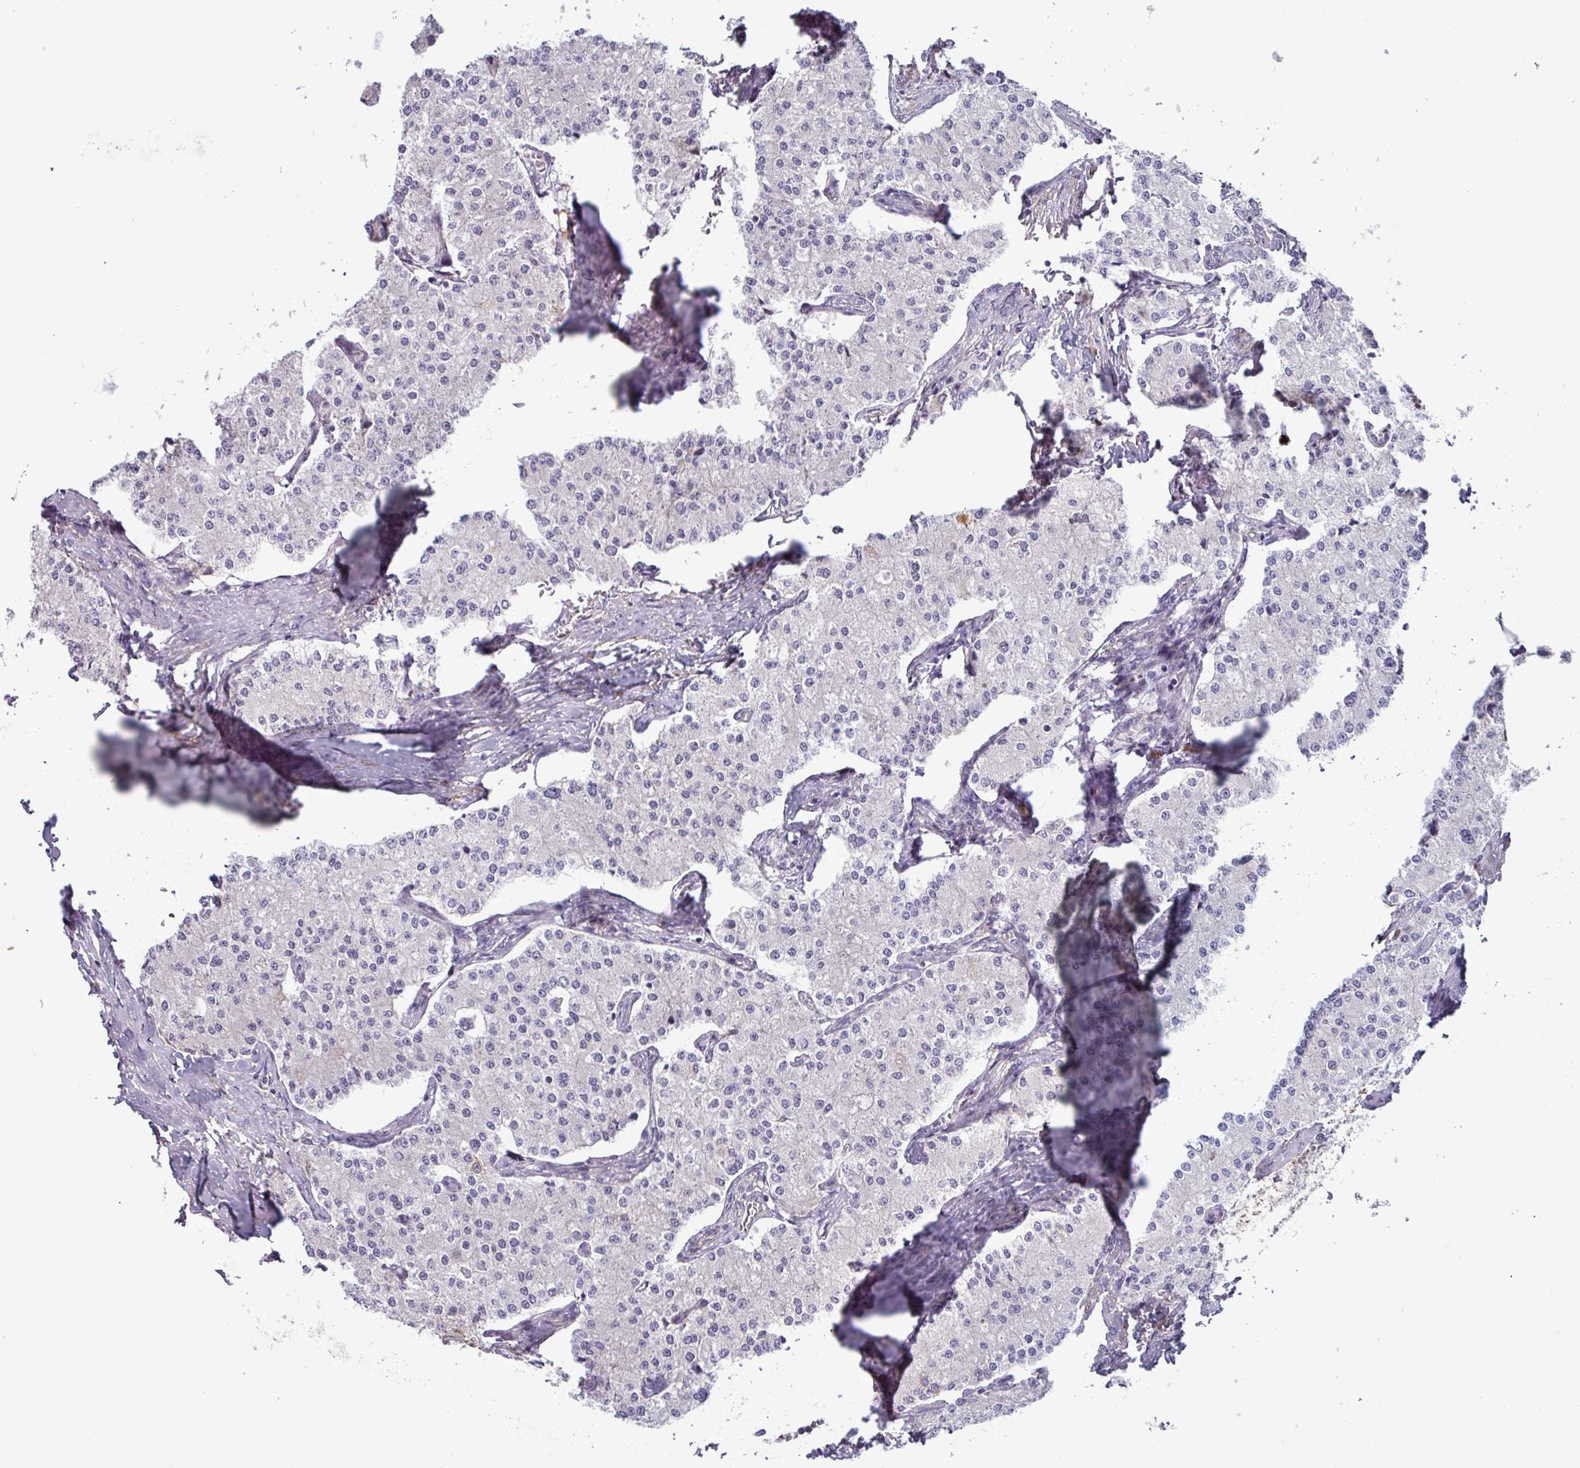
{"staining": {"intensity": "negative", "quantity": "none", "location": "none"}, "tissue": "carcinoid", "cell_type": "Tumor cells", "image_type": "cancer", "snomed": [{"axis": "morphology", "description": "Carcinoid, malignant, NOS"}, {"axis": "topography", "description": "Colon"}], "caption": "This is an immunohistochemistry (IHC) histopathology image of carcinoid (malignant). There is no positivity in tumor cells.", "gene": "PCED1A", "patient": {"sex": "female", "age": 52}}